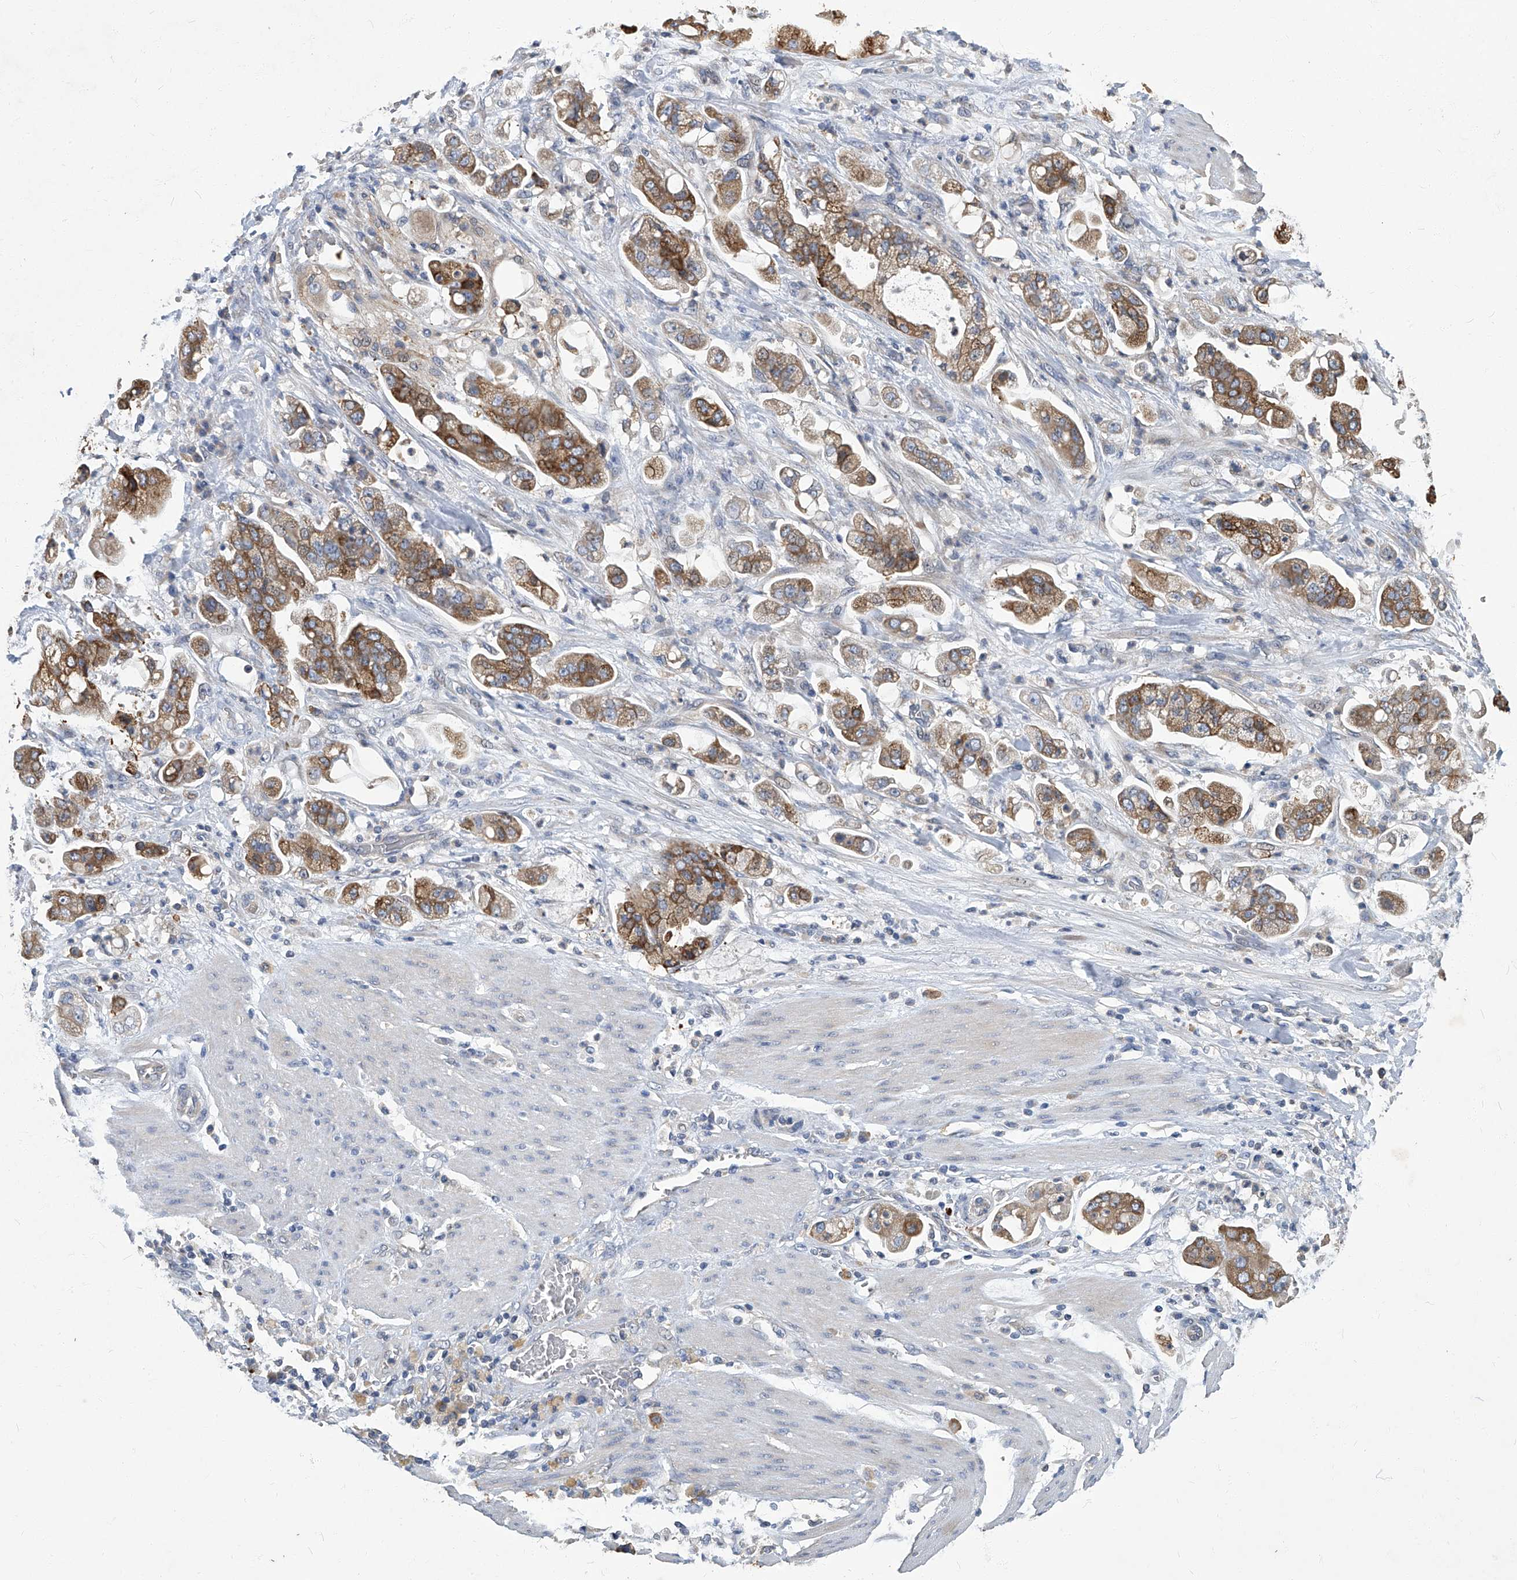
{"staining": {"intensity": "moderate", "quantity": ">75%", "location": "cytoplasmic/membranous"}, "tissue": "stomach cancer", "cell_type": "Tumor cells", "image_type": "cancer", "snomed": [{"axis": "morphology", "description": "Adenocarcinoma, NOS"}, {"axis": "topography", "description": "Stomach"}], "caption": "Immunohistochemical staining of stomach cancer (adenocarcinoma) shows medium levels of moderate cytoplasmic/membranous positivity in approximately >75% of tumor cells. (DAB = brown stain, brightfield microscopy at high magnification).", "gene": "TGFBR1", "patient": {"sex": "male", "age": 62}}